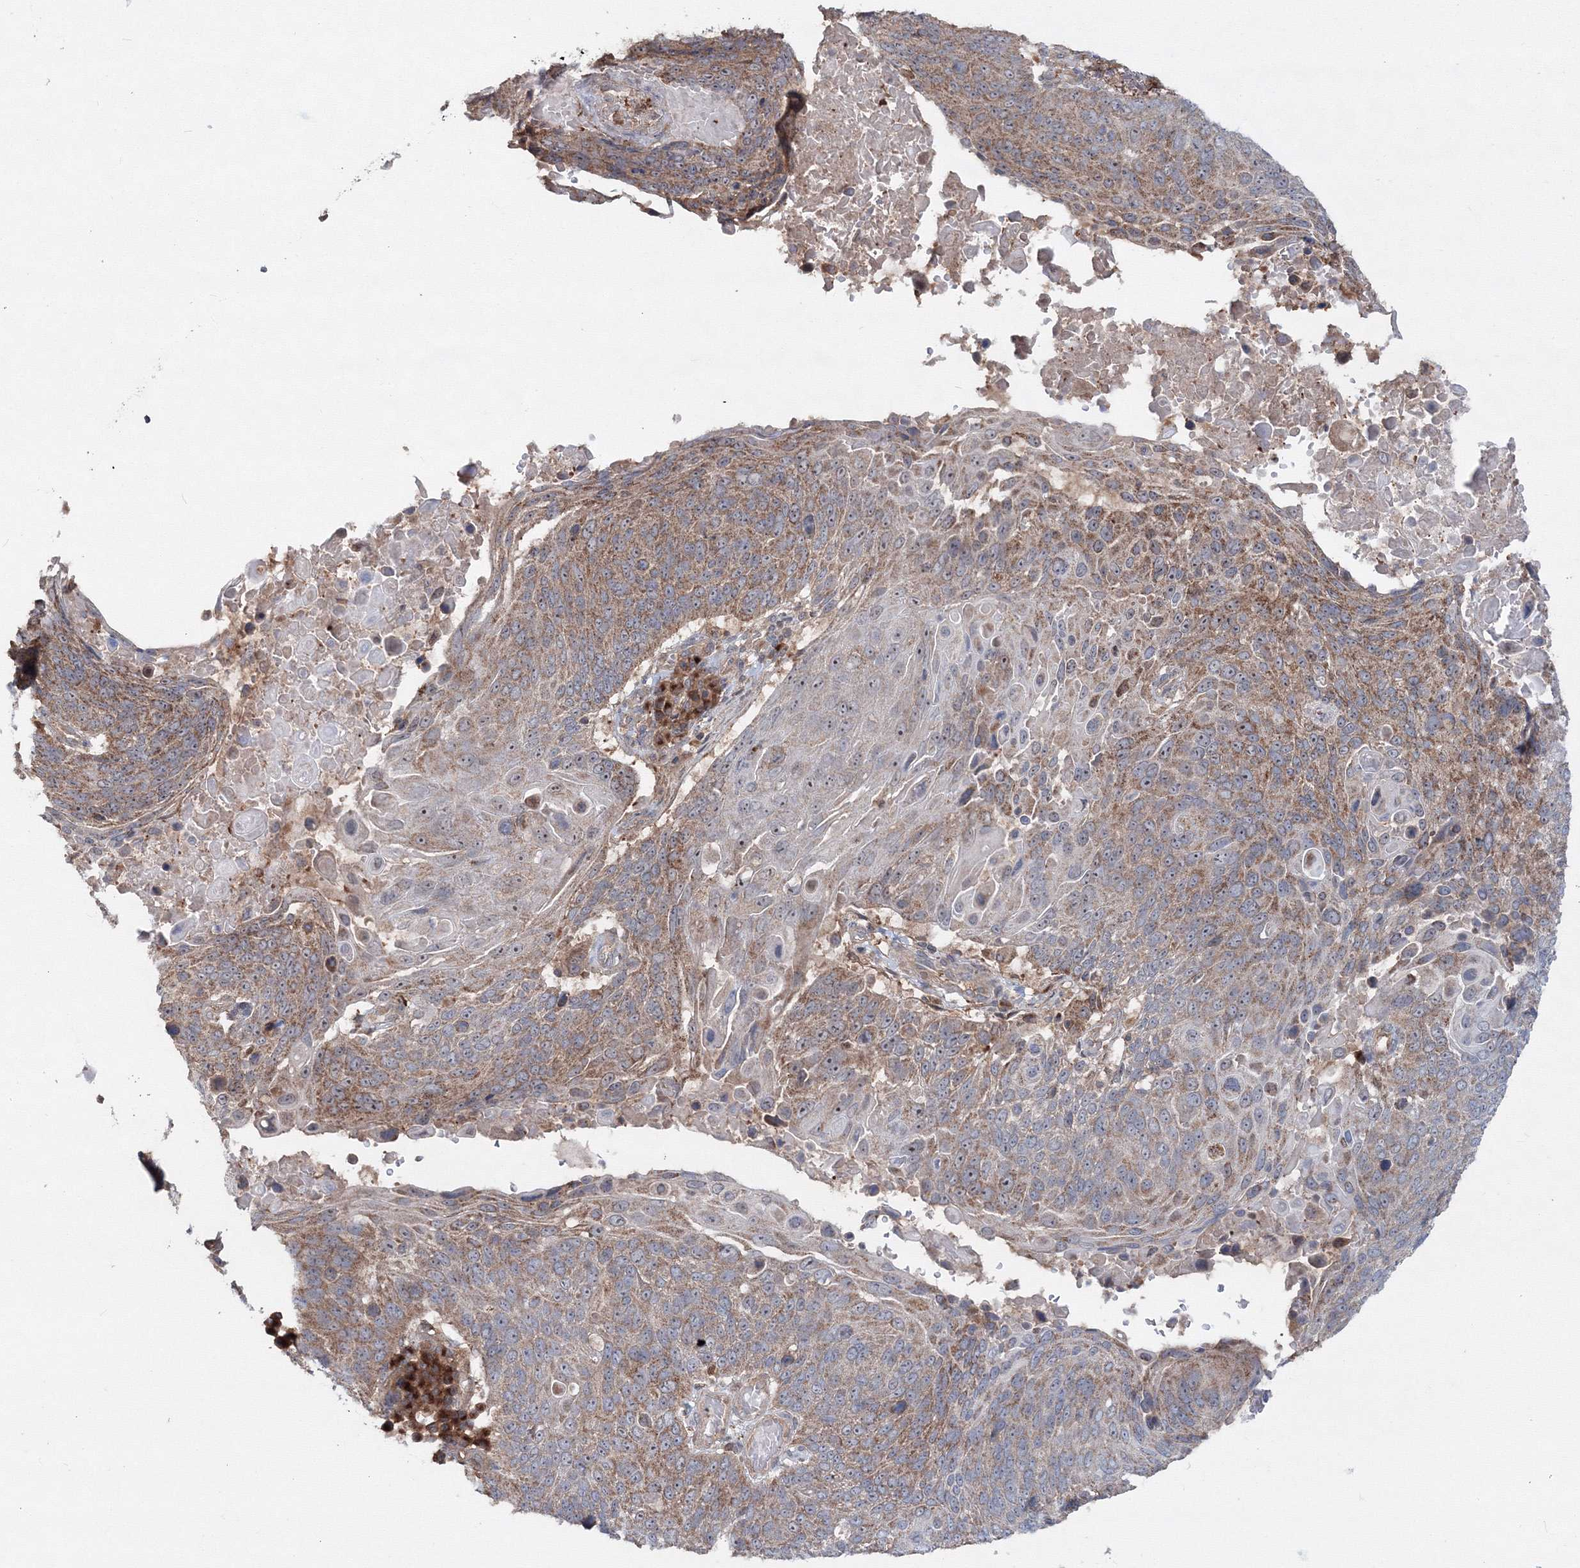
{"staining": {"intensity": "moderate", "quantity": ">75%", "location": "cytoplasmic/membranous"}, "tissue": "lung cancer", "cell_type": "Tumor cells", "image_type": "cancer", "snomed": [{"axis": "morphology", "description": "Squamous cell carcinoma, NOS"}, {"axis": "topography", "description": "Lung"}], "caption": "A brown stain shows moderate cytoplasmic/membranous expression of a protein in lung cancer tumor cells. (Stains: DAB in brown, nuclei in blue, Microscopy: brightfield microscopy at high magnification).", "gene": "PEX13", "patient": {"sex": "male", "age": 66}}